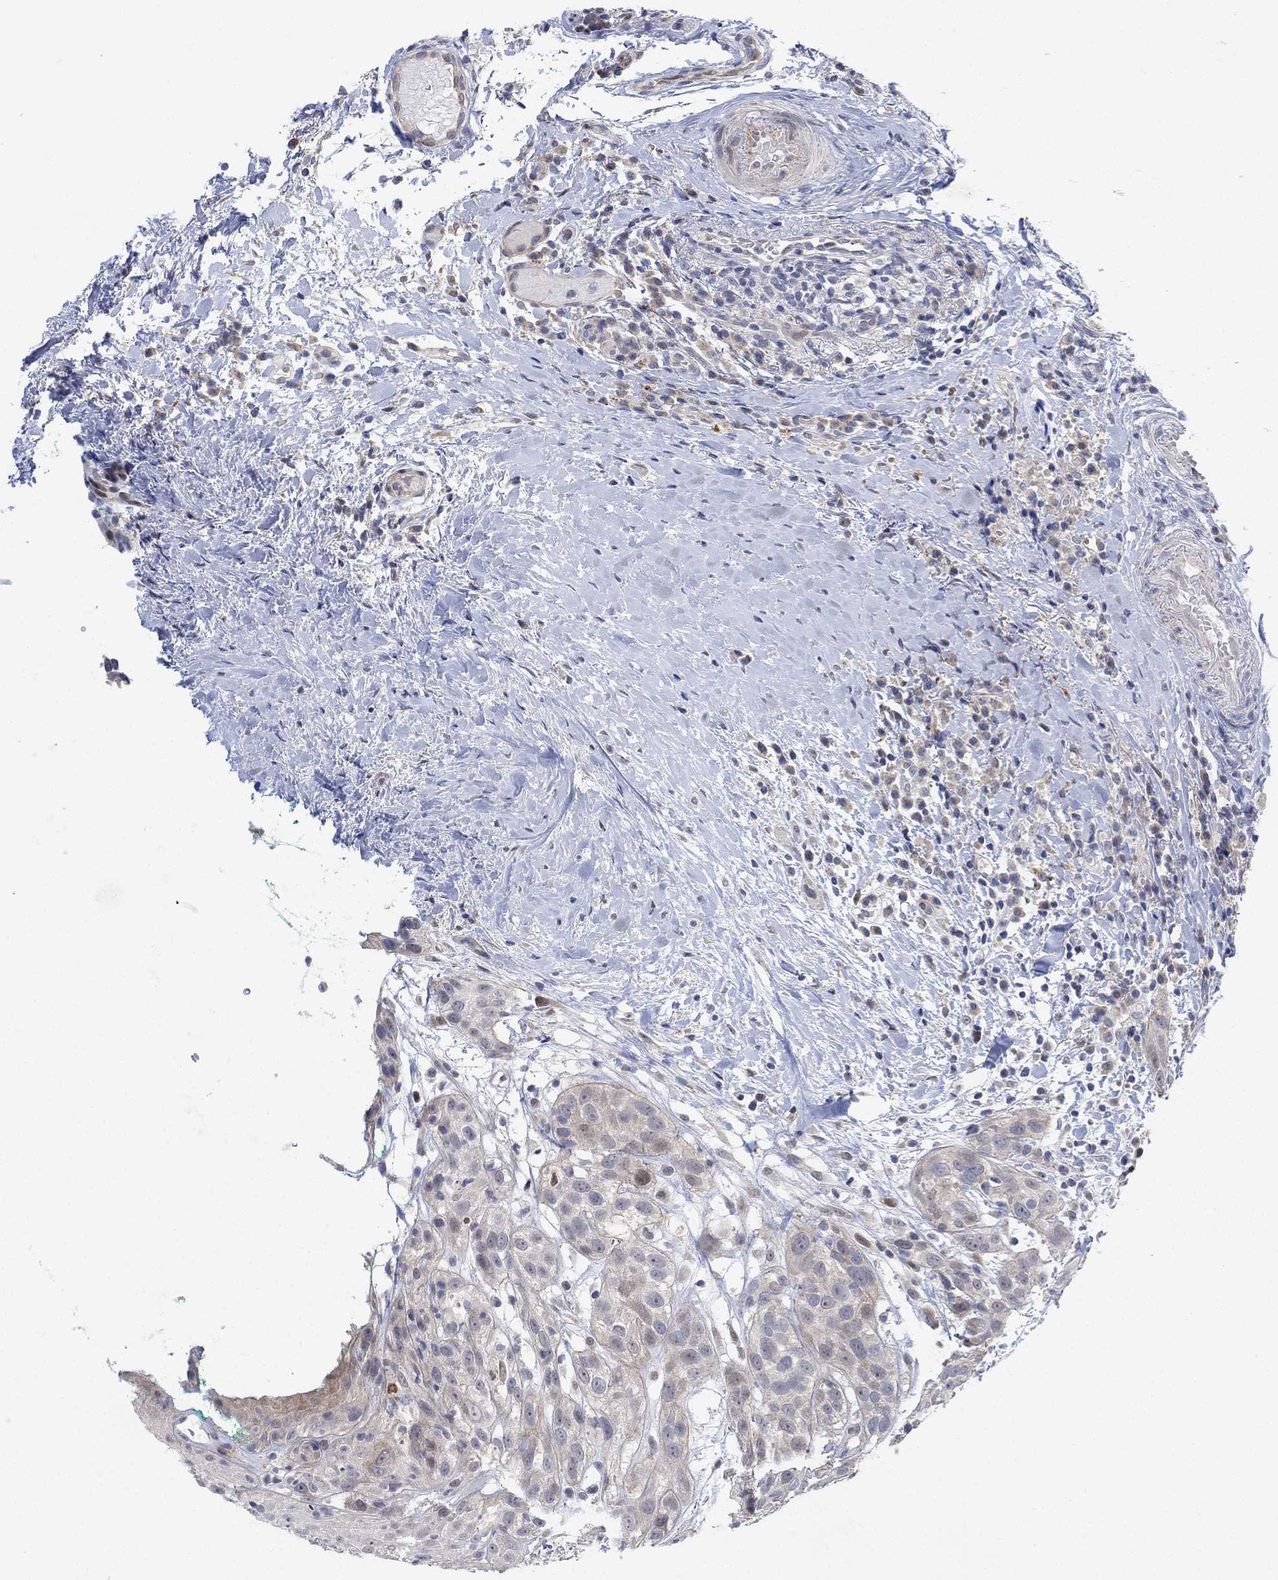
{"staining": {"intensity": "weak", "quantity": "<25%", "location": "cytoplasmic/membranous"}, "tissue": "head and neck cancer", "cell_type": "Tumor cells", "image_type": "cancer", "snomed": [{"axis": "morphology", "description": "Normal tissue, NOS"}, {"axis": "morphology", "description": "Squamous cell carcinoma, NOS"}, {"axis": "topography", "description": "Oral tissue"}, {"axis": "topography", "description": "Salivary gland"}, {"axis": "topography", "description": "Head-Neck"}], "caption": "This photomicrograph is of head and neck cancer (squamous cell carcinoma) stained with immunohistochemistry (IHC) to label a protein in brown with the nuclei are counter-stained blue. There is no expression in tumor cells. Nuclei are stained in blue.", "gene": "CNTF", "patient": {"sex": "female", "age": 62}}